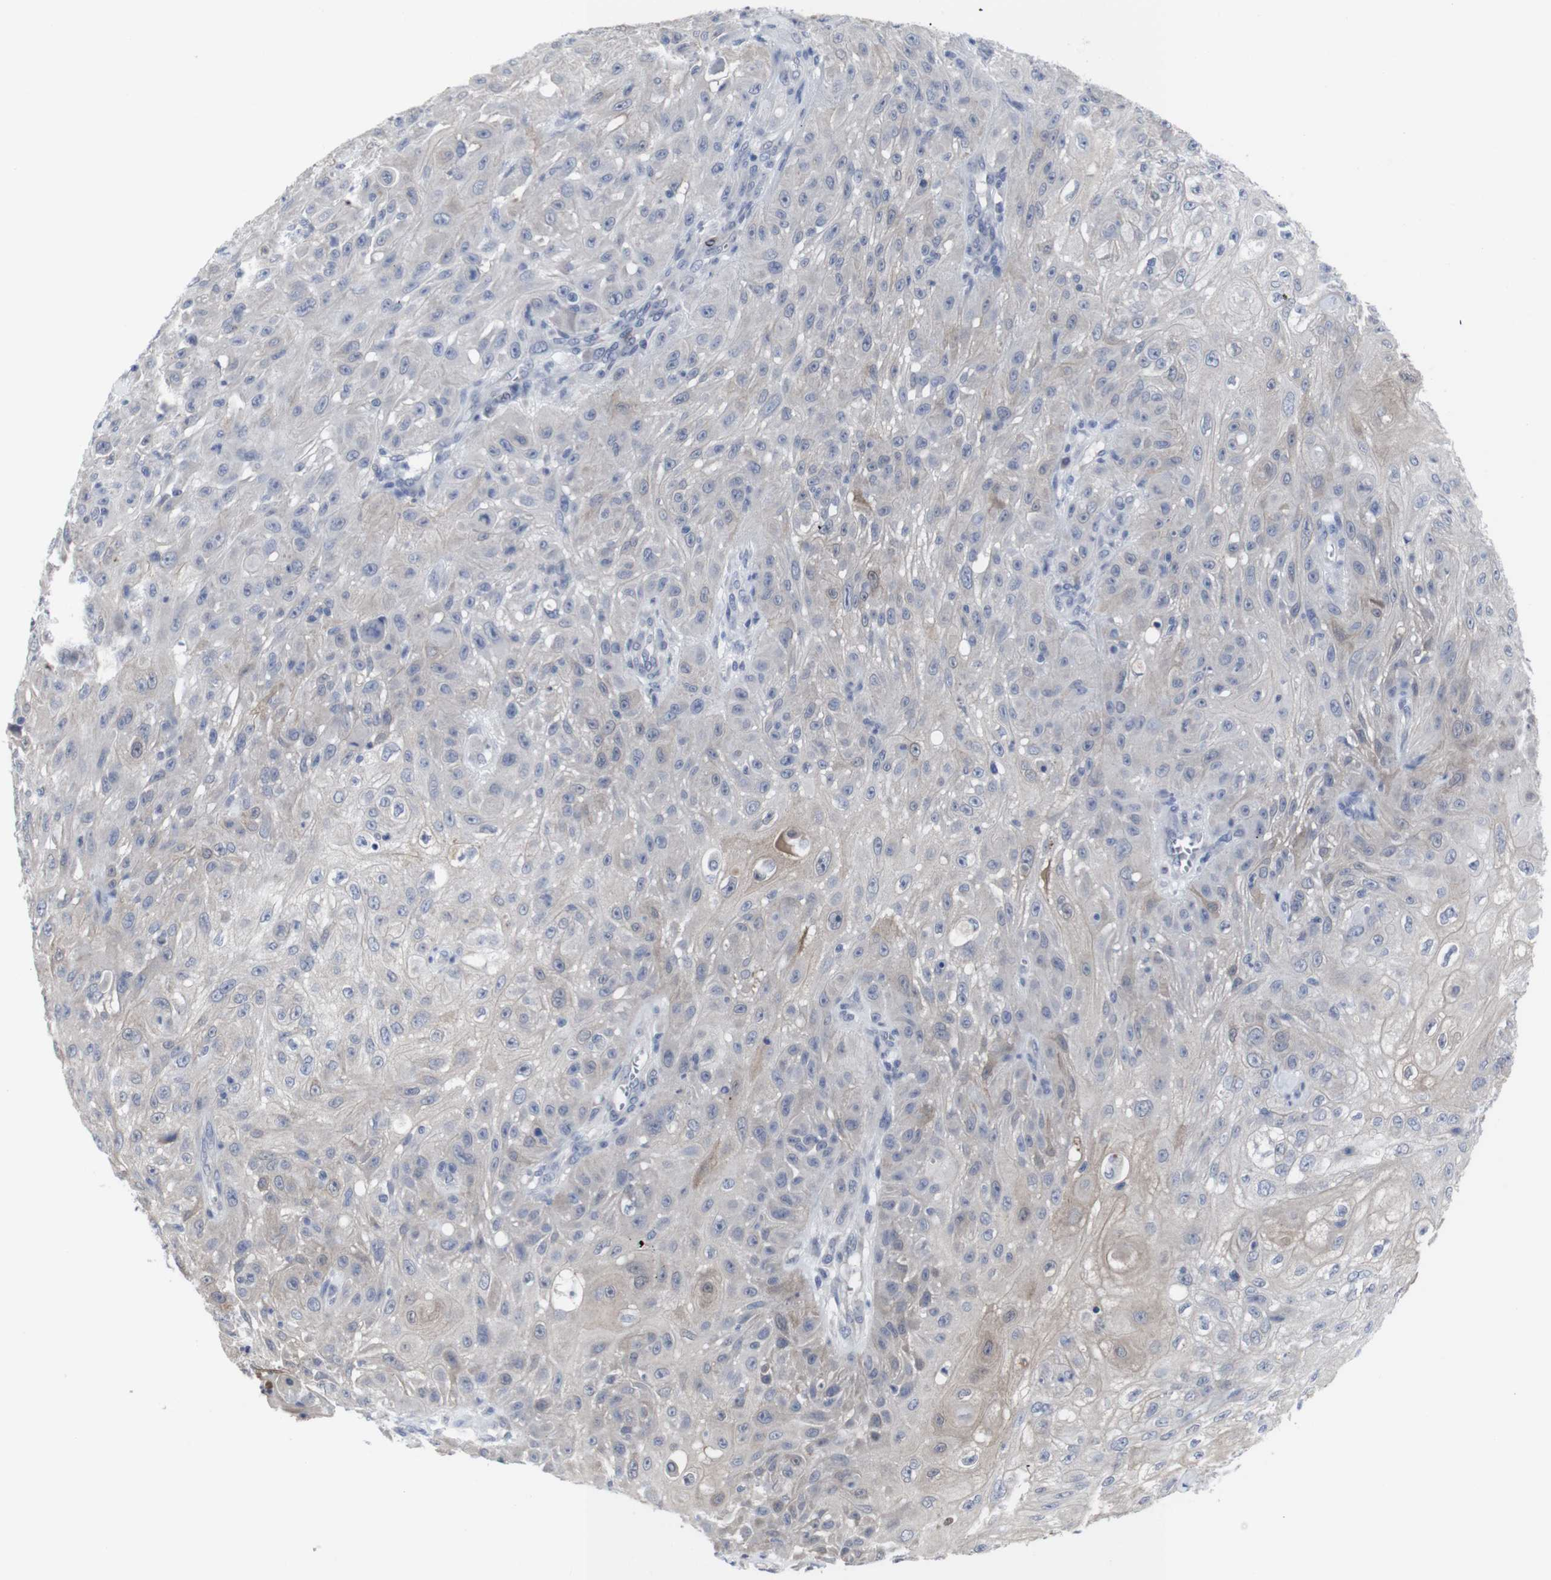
{"staining": {"intensity": "negative", "quantity": "none", "location": "none"}, "tissue": "skin cancer", "cell_type": "Tumor cells", "image_type": "cancer", "snomed": [{"axis": "morphology", "description": "Squamous cell carcinoma, NOS"}, {"axis": "topography", "description": "Skin"}], "caption": "A high-resolution micrograph shows IHC staining of skin cancer (squamous cell carcinoma), which exhibits no significant positivity in tumor cells.", "gene": "SNCG", "patient": {"sex": "male", "age": 75}}